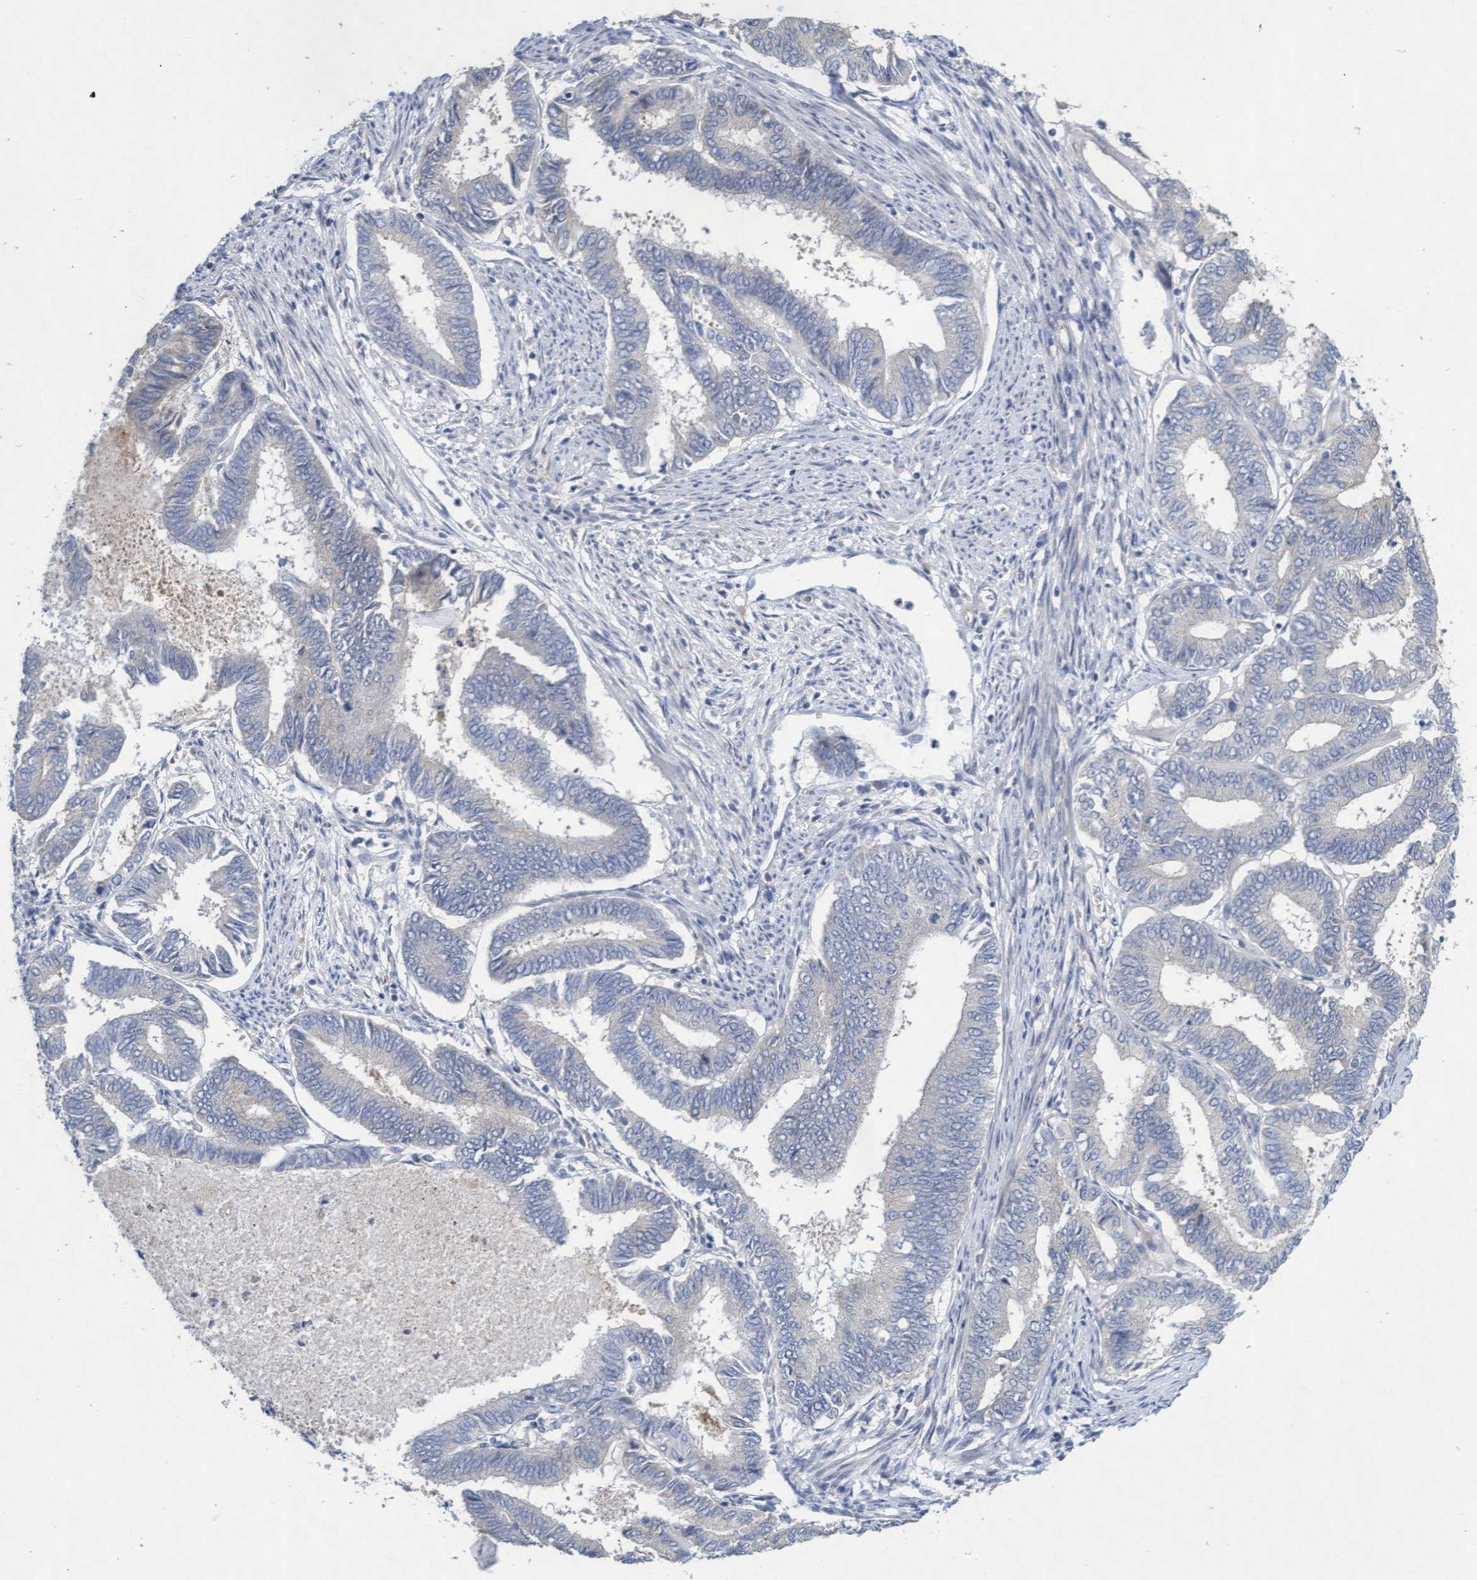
{"staining": {"intensity": "negative", "quantity": "none", "location": "none"}, "tissue": "endometrial cancer", "cell_type": "Tumor cells", "image_type": "cancer", "snomed": [{"axis": "morphology", "description": "Adenocarcinoma, NOS"}, {"axis": "topography", "description": "Endometrium"}], "caption": "DAB immunohistochemical staining of endometrial cancer (adenocarcinoma) reveals no significant positivity in tumor cells.", "gene": "ABCF2", "patient": {"sex": "female", "age": 86}}